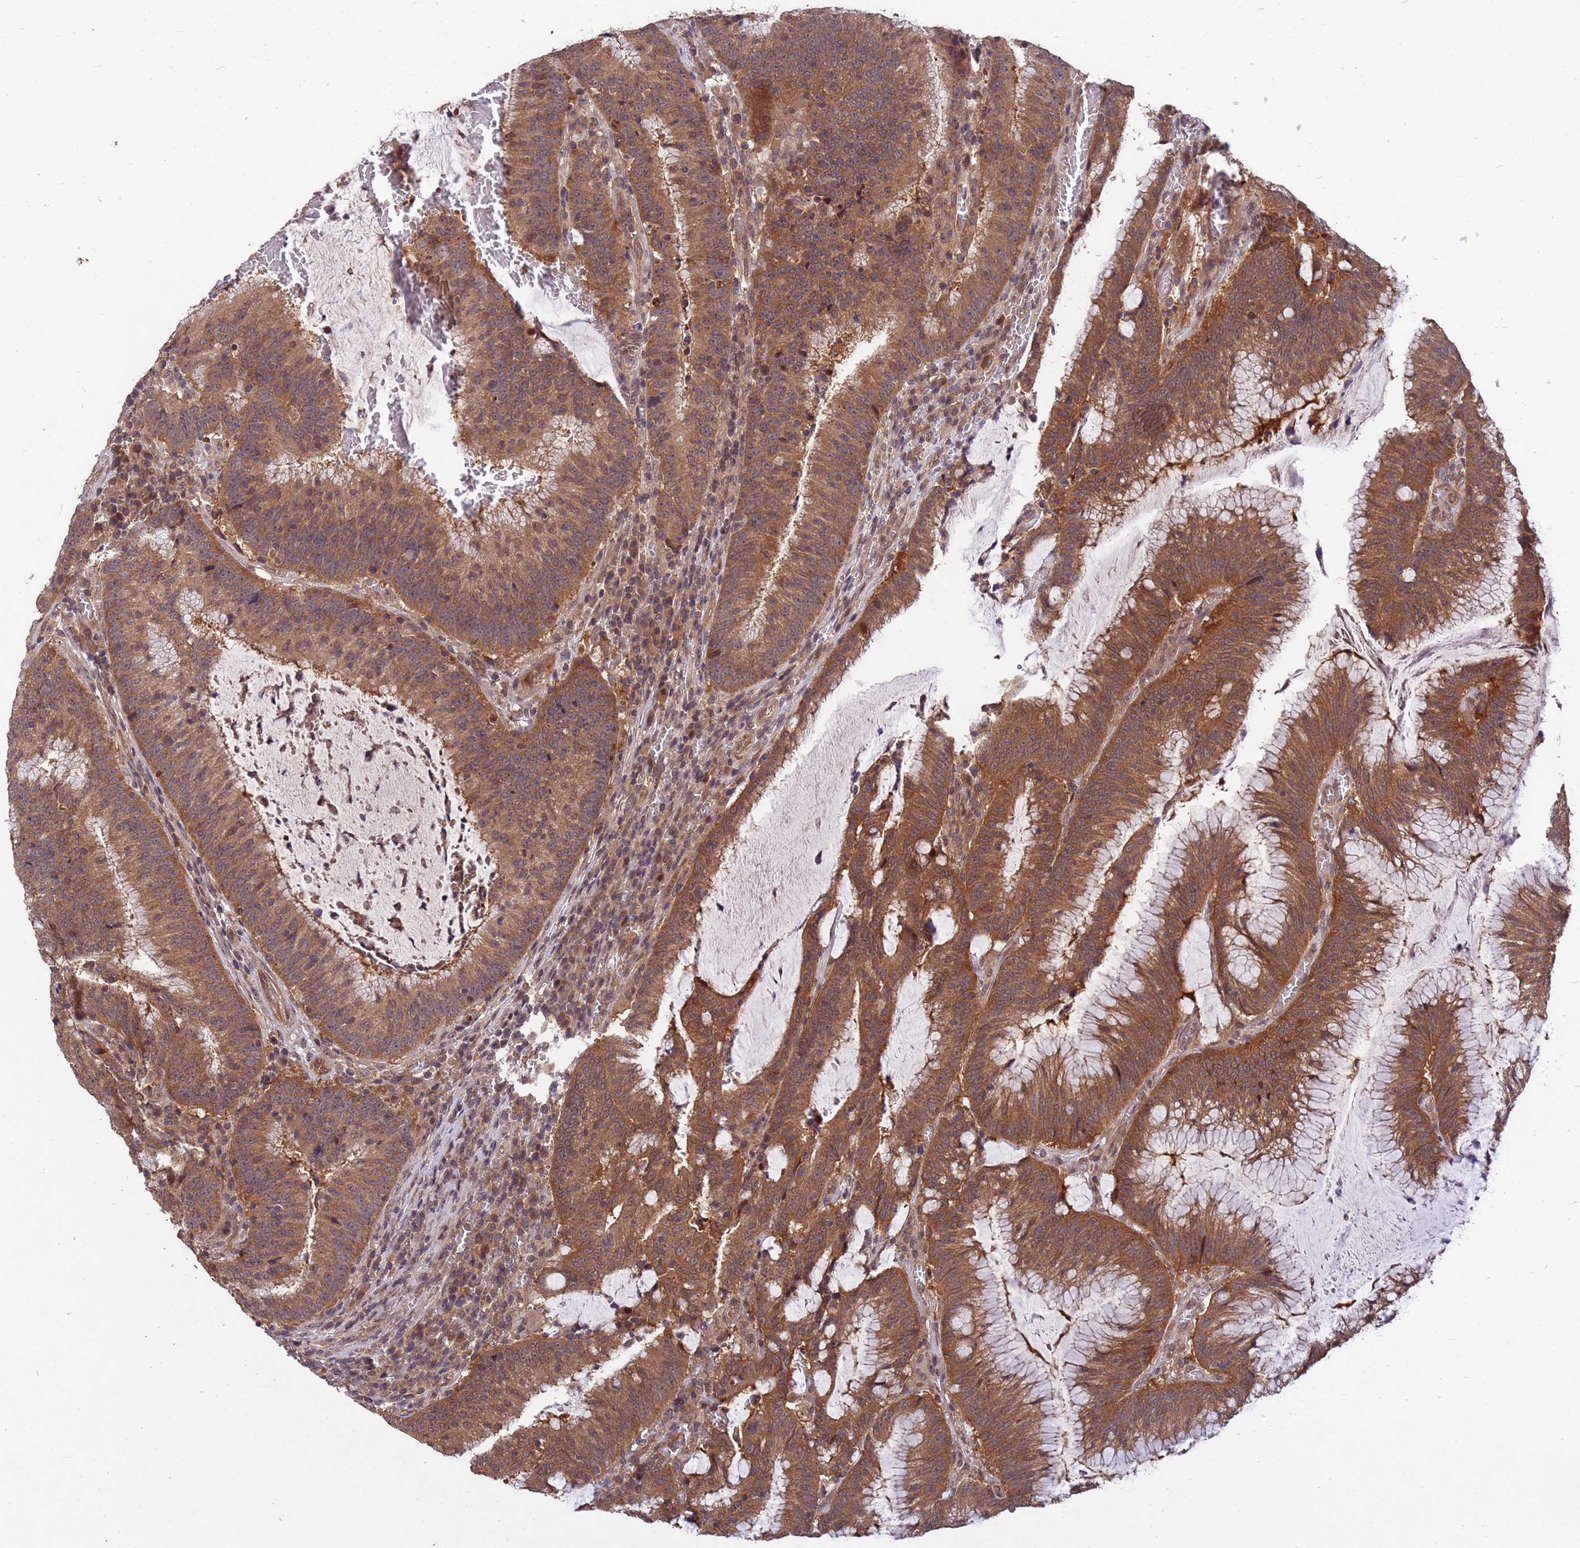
{"staining": {"intensity": "moderate", "quantity": ">75%", "location": "cytoplasmic/membranous"}, "tissue": "colorectal cancer", "cell_type": "Tumor cells", "image_type": "cancer", "snomed": [{"axis": "morphology", "description": "Adenocarcinoma, NOS"}, {"axis": "topography", "description": "Rectum"}], "caption": "The image exhibits immunohistochemical staining of colorectal cancer. There is moderate cytoplasmic/membranous staining is present in about >75% of tumor cells.", "gene": "PPP2CB", "patient": {"sex": "female", "age": 77}}